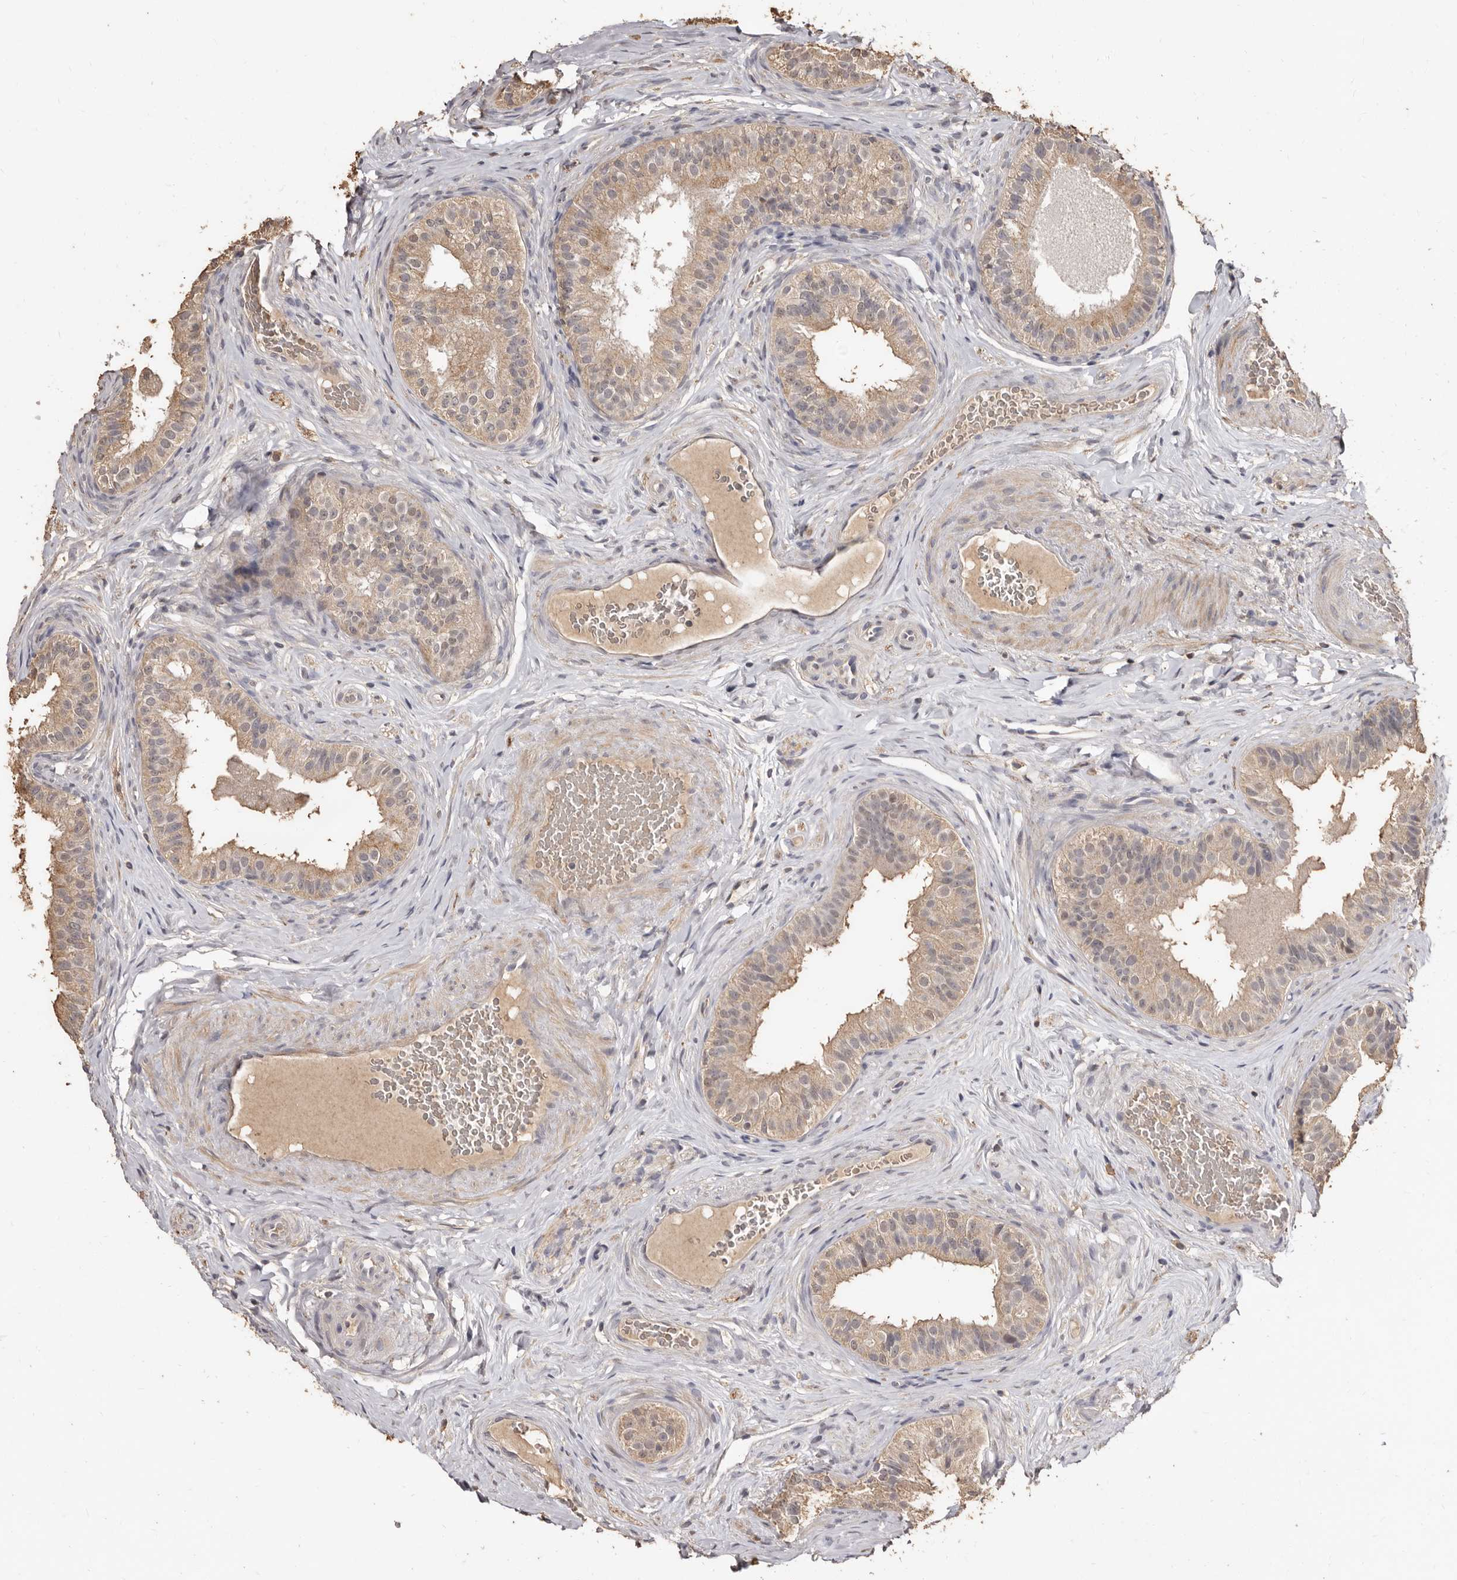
{"staining": {"intensity": "weak", "quantity": "25%-75%", "location": "cytoplasmic/membranous"}, "tissue": "epididymis", "cell_type": "Glandular cells", "image_type": "normal", "snomed": [{"axis": "morphology", "description": "Normal tissue, NOS"}, {"axis": "topography", "description": "Epididymis"}], "caption": "Approximately 25%-75% of glandular cells in benign human epididymis display weak cytoplasmic/membranous protein positivity as visualized by brown immunohistochemical staining.", "gene": "INAVA", "patient": {"sex": "male", "age": 49}}